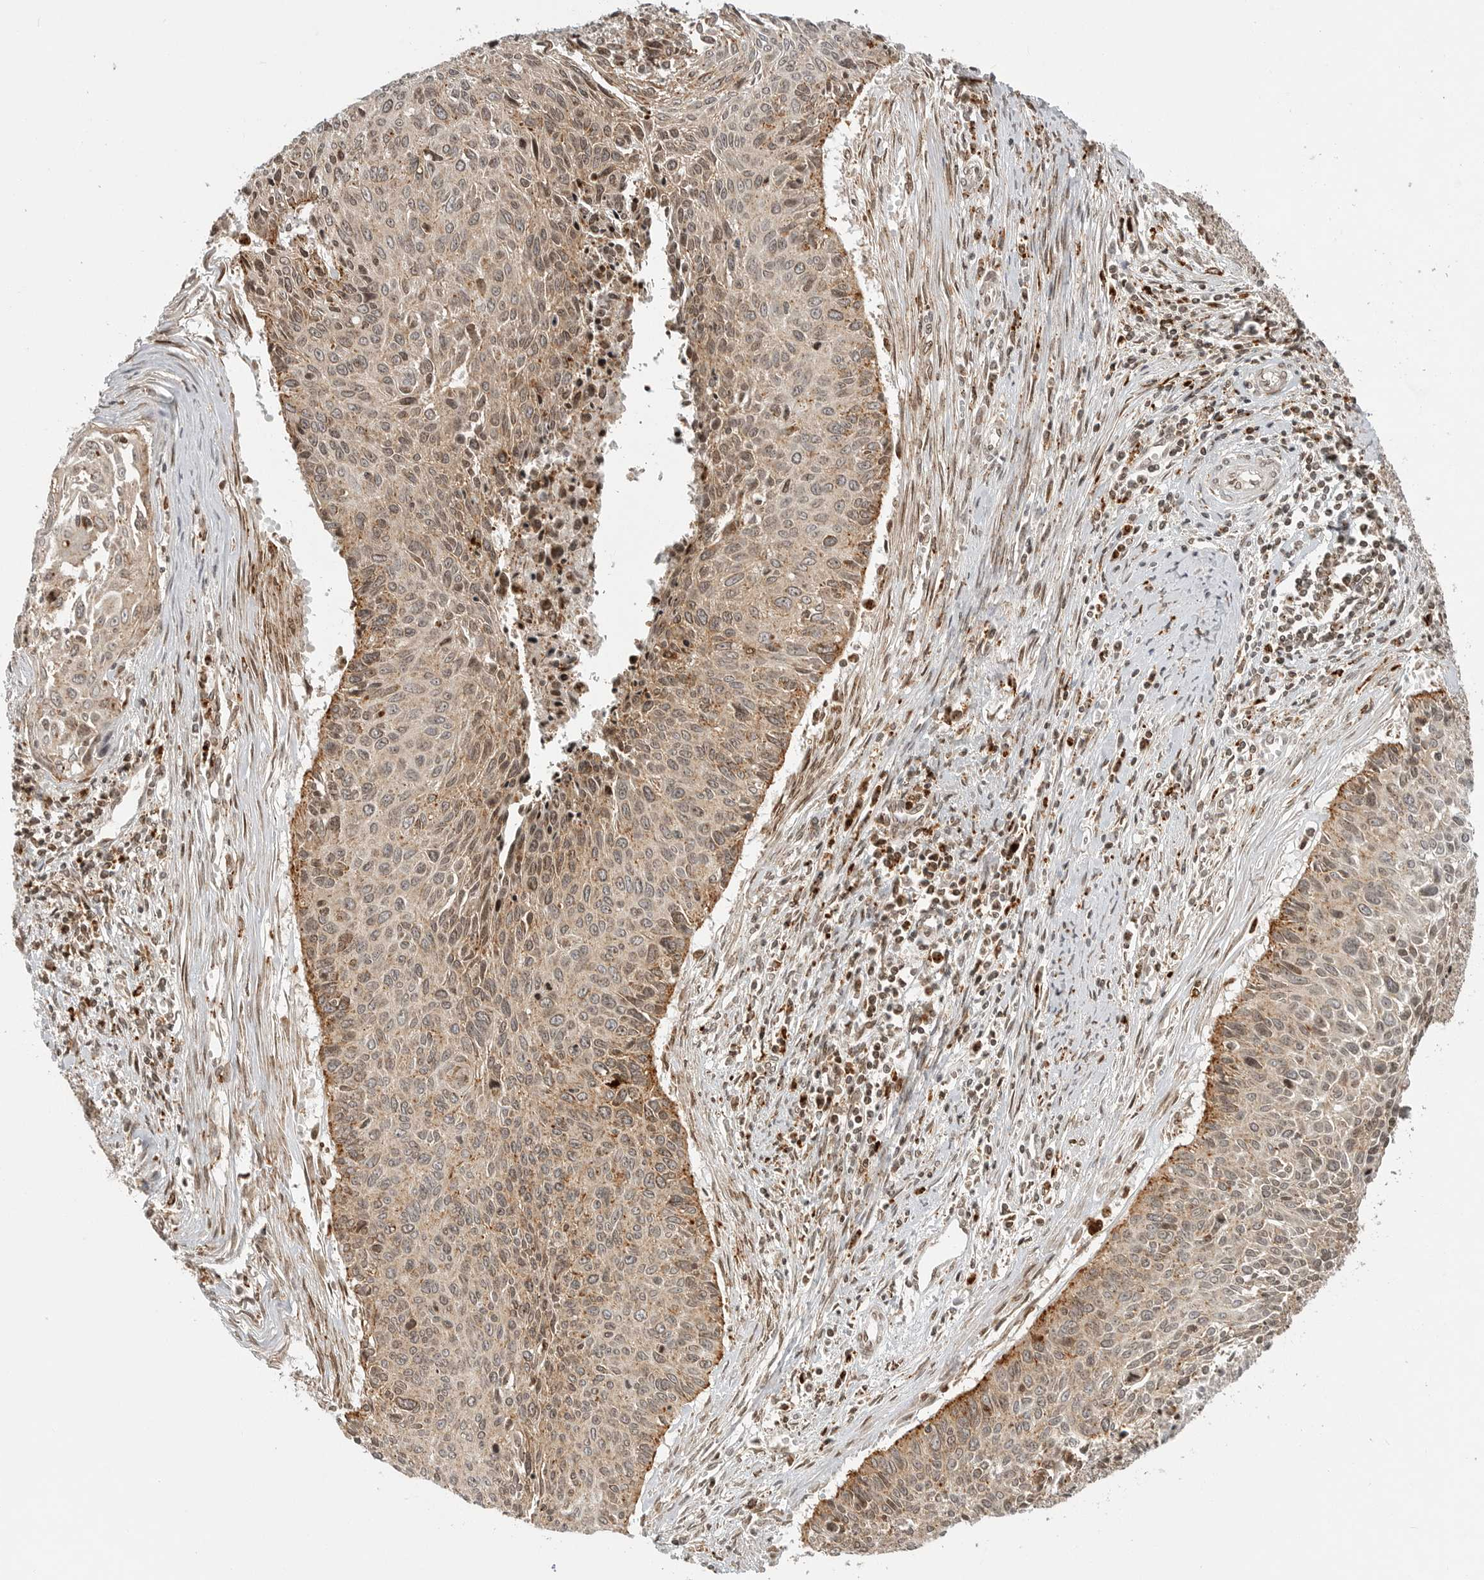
{"staining": {"intensity": "moderate", "quantity": ">75%", "location": "cytoplasmic/membranous"}, "tissue": "cervical cancer", "cell_type": "Tumor cells", "image_type": "cancer", "snomed": [{"axis": "morphology", "description": "Squamous cell carcinoma, NOS"}, {"axis": "topography", "description": "Cervix"}], "caption": "Squamous cell carcinoma (cervical) stained for a protein (brown) reveals moderate cytoplasmic/membranous positive positivity in approximately >75% of tumor cells.", "gene": "IDUA", "patient": {"sex": "female", "age": 55}}